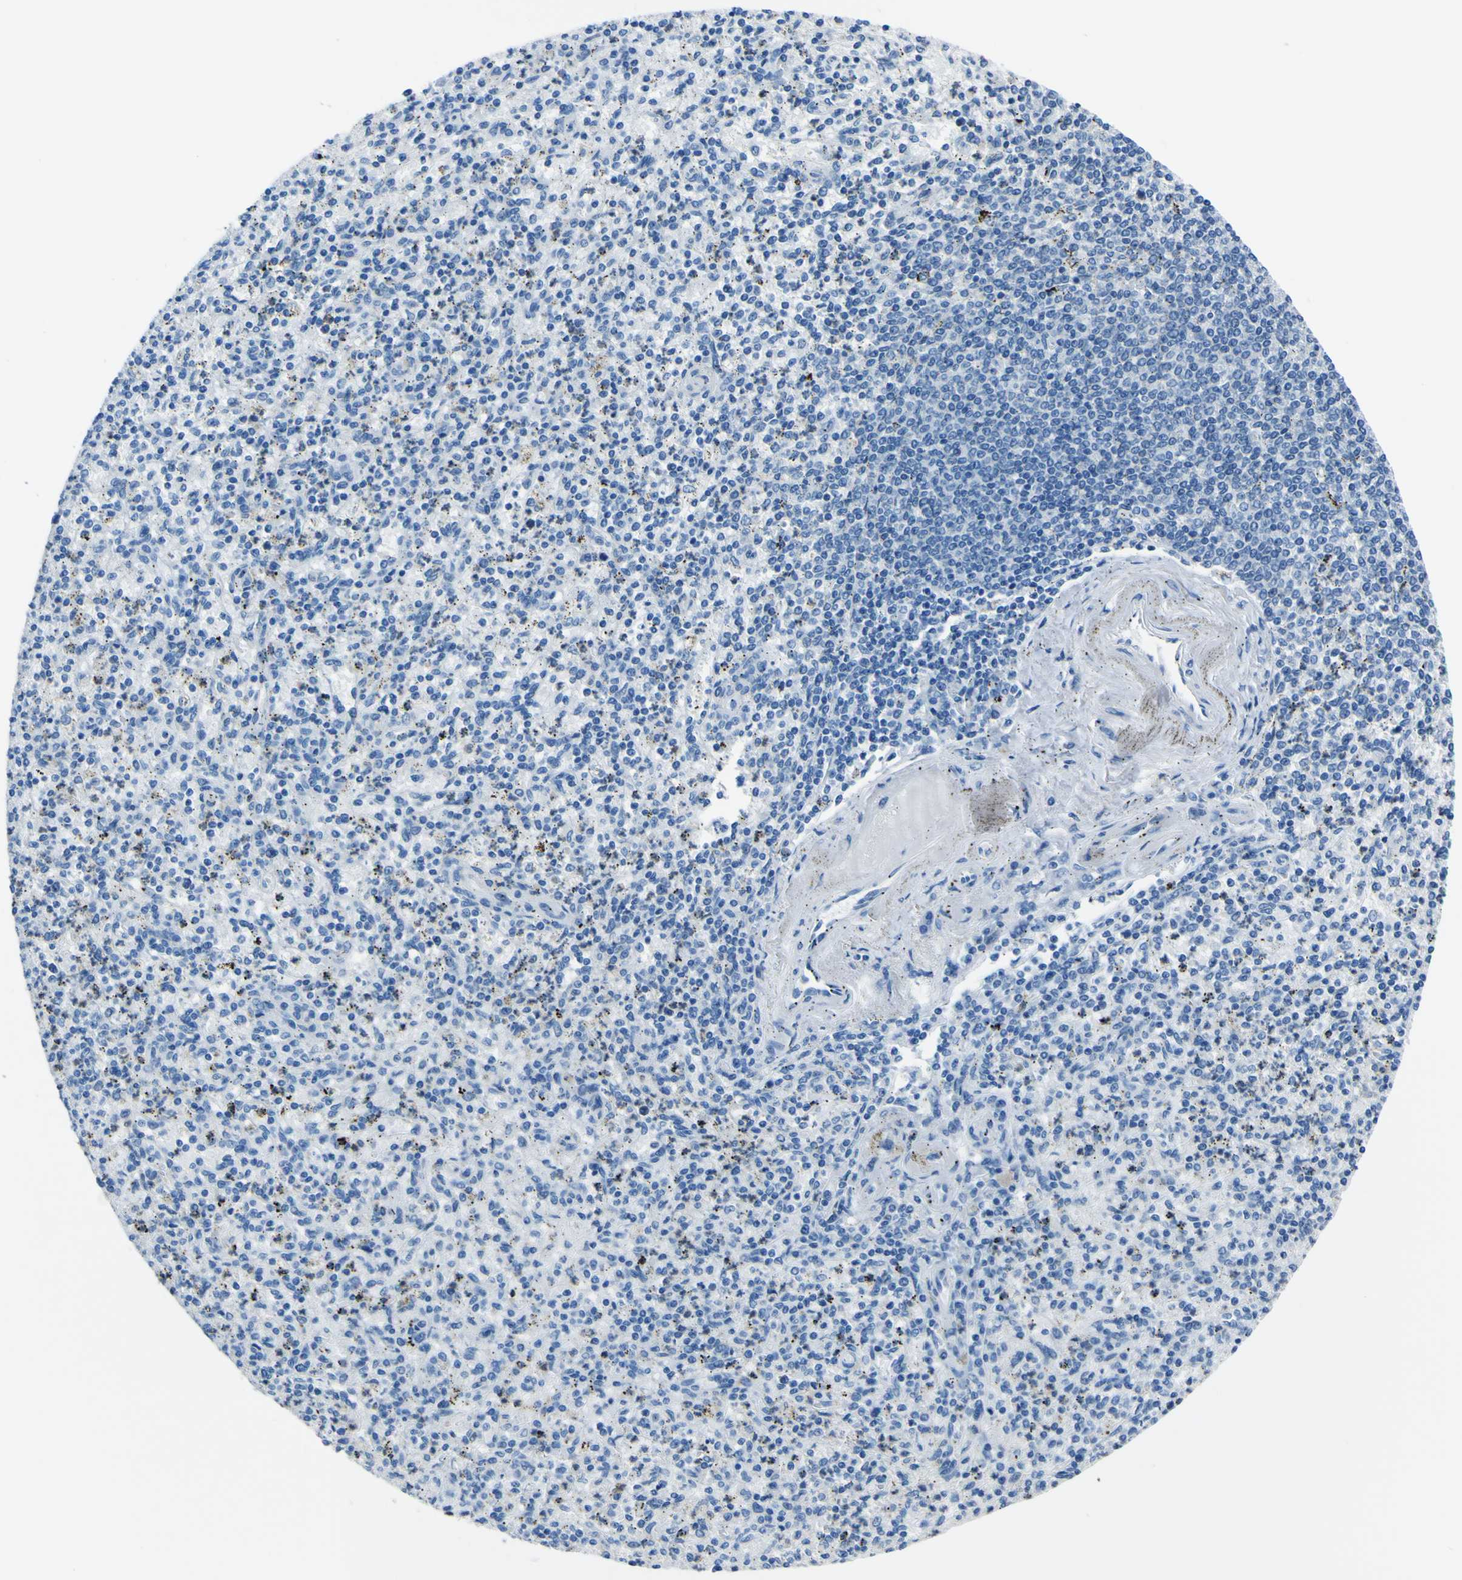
{"staining": {"intensity": "negative", "quantity": "none", "location": "none"}, "tissue": "spleen", "cell_type": "Cells in red pulp", "image_type": "normal", "snomed": [{"axis": "morphology", "description": "Normal tissue, NOS"}, {"axis": "topography", "description": "Spleen"}], "caption": "IHC image of normal human spleen stained for a protein (brown), which demonstrates no expression in cells in red pulp. Brightfield microscopy of IHC stained with DAB (brown) and hematoxylin (blue), captured at high magnification.", "gene": "ACSL1", "patient": {"sex": "male", "age": 72}}